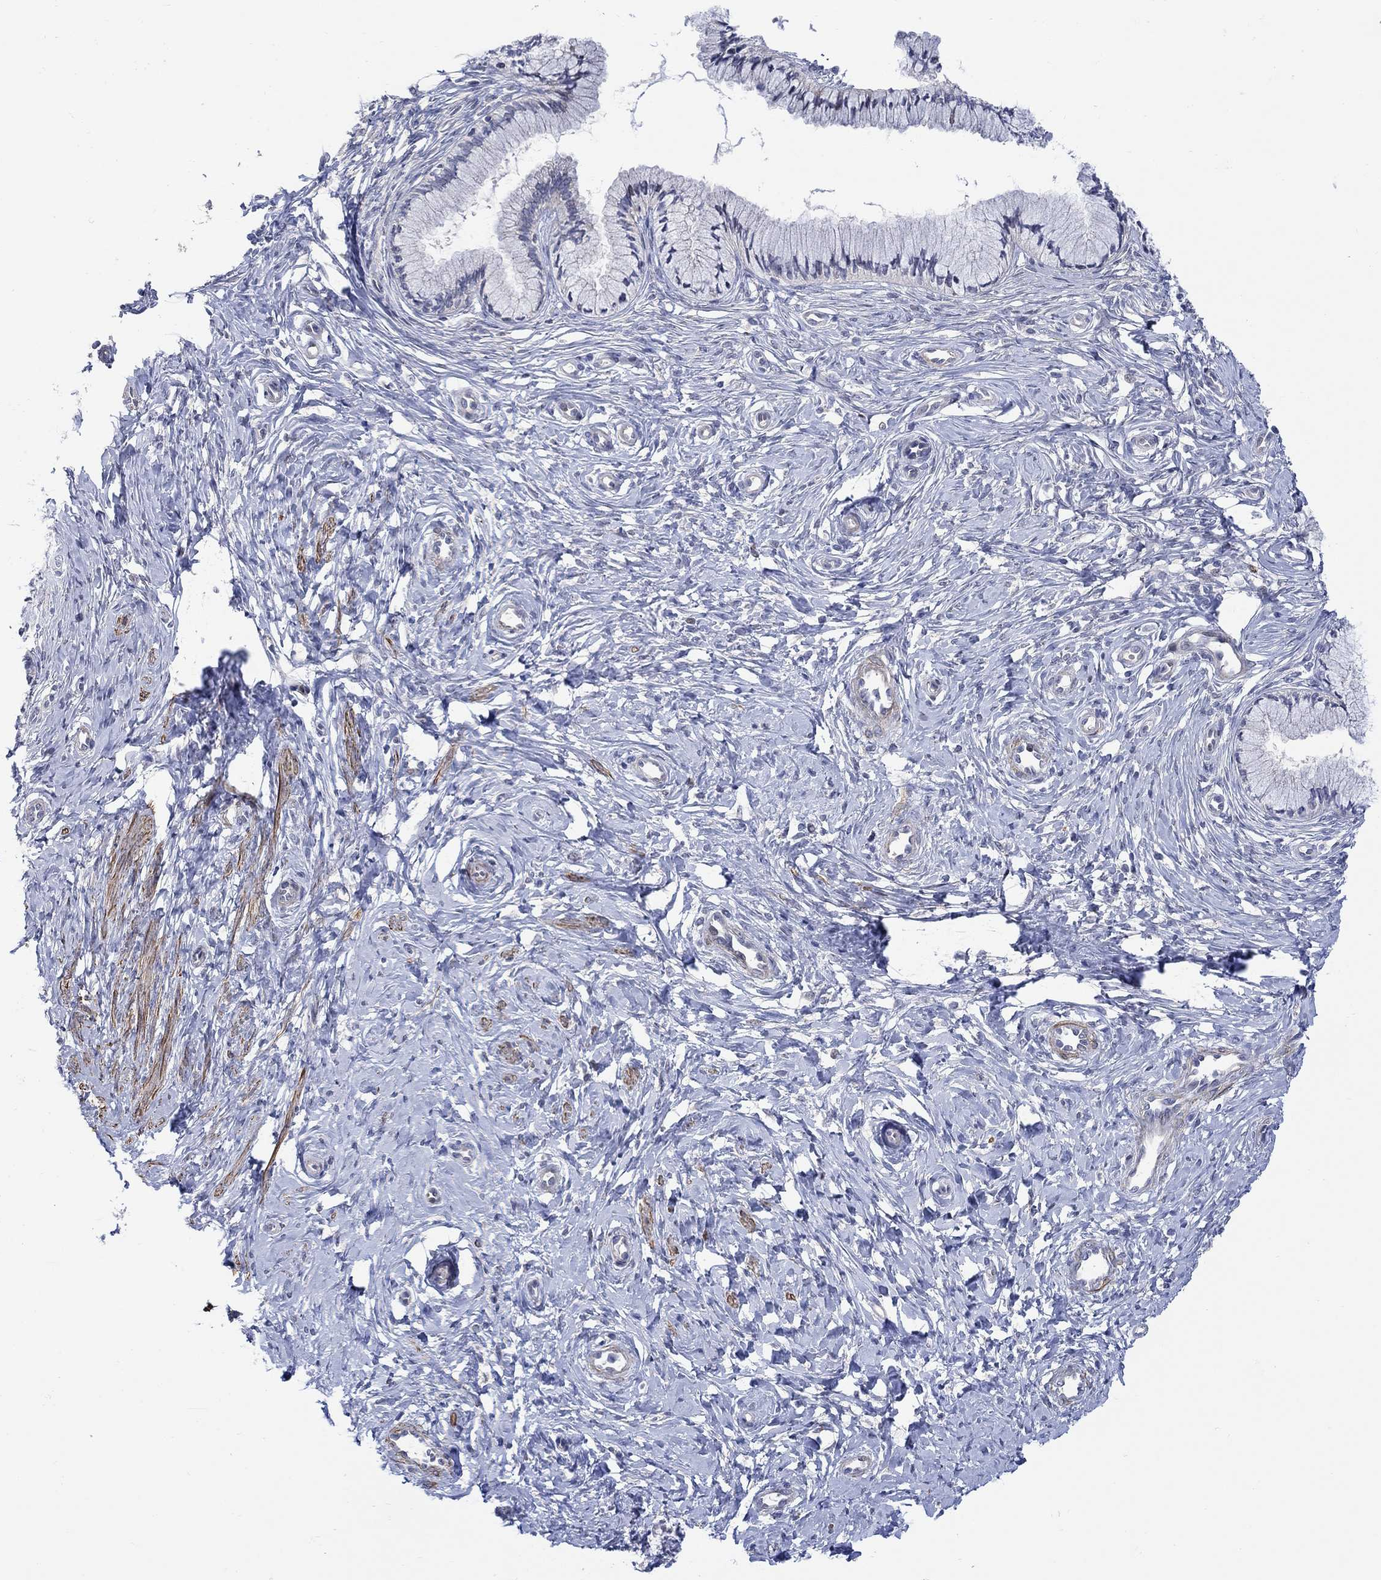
{"staining": {"intensity": "negative", "quantity": "none", "location": "none"}, "tissue": "cervix", "cell_type": "Glandular cells", "image_type": "normal", "snomed": [{"axis": "morphology", "description": "Normal tissue, NOS"}, {"axis": "topography", "description": "Cervix"}], "caption": "This histopathology image is of benign cervix stained with IHC to label a protein in brown with the nuclei are counter-stained blue. There is no expression in glandular cells.", "gene": "SCN7A", "patient": {"sex": "female", "age": 37}}